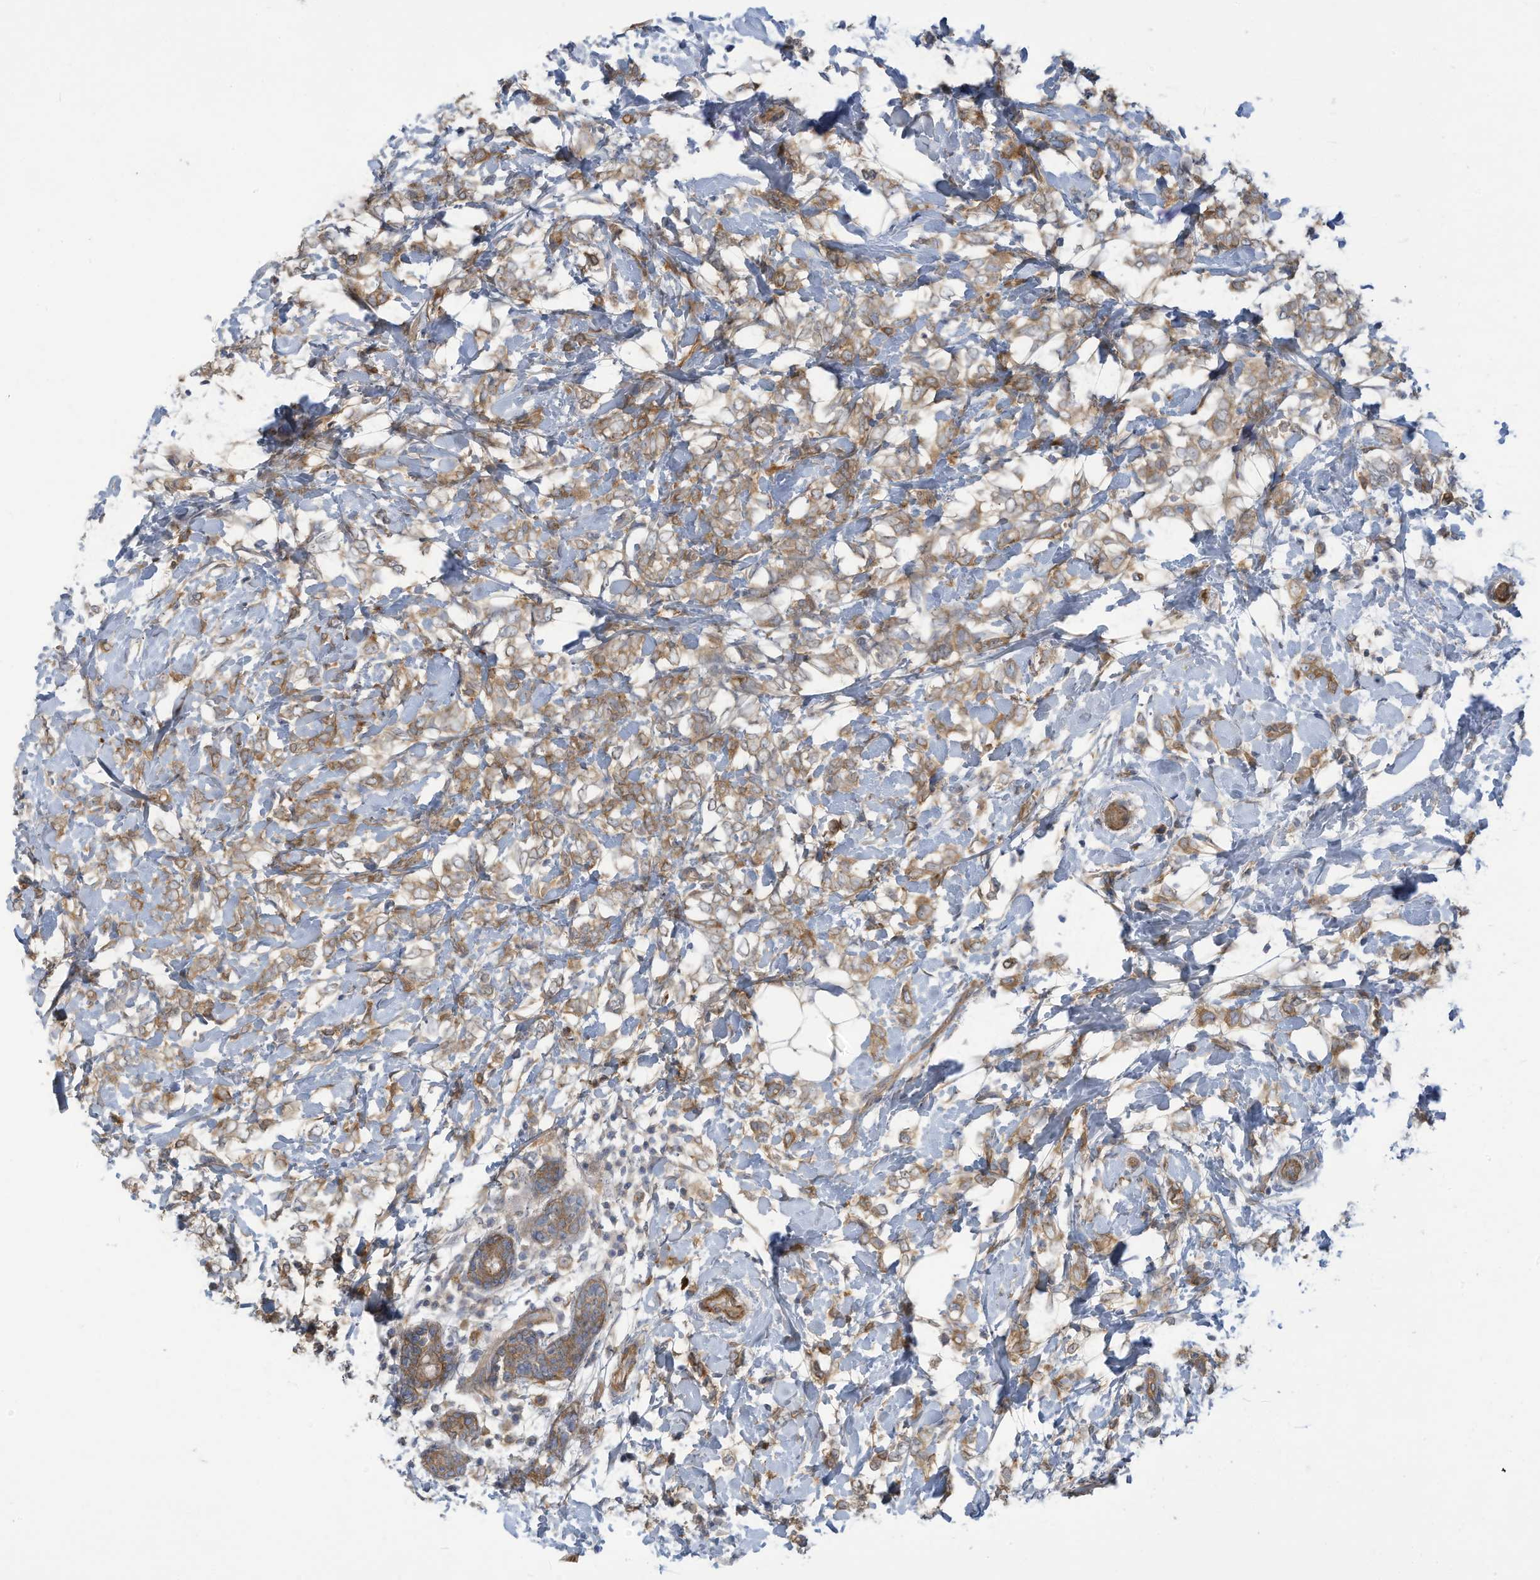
{"staining": {"intensity": "moderate", "quantity": ">75%", "location": "cytoplasmic/membranous"}, "tissue": "breast cancer", "cell_type": "Tumor cells", "image_type": "cancer", "snomed": [{"axis": "morphology", "description": "Normal tissue, NOS"}, {"axis": "morphology", "description": "Lobular carcinoma"}, {"axis": "topography", "description": "Breast"}], "caption": "Immunohistochemistry histopathology image of neoplastic tissue: human breast lobular carcinoma stained using immunohistochemistry displays medium levels of moderate protein expression localized specifically in the cytoplasmic/membranous of tumor cells, appearing as a cytoplasmic/membranous brown color.", "gene": "ADI1", "patient": {"sex": "female", "age": 47}}